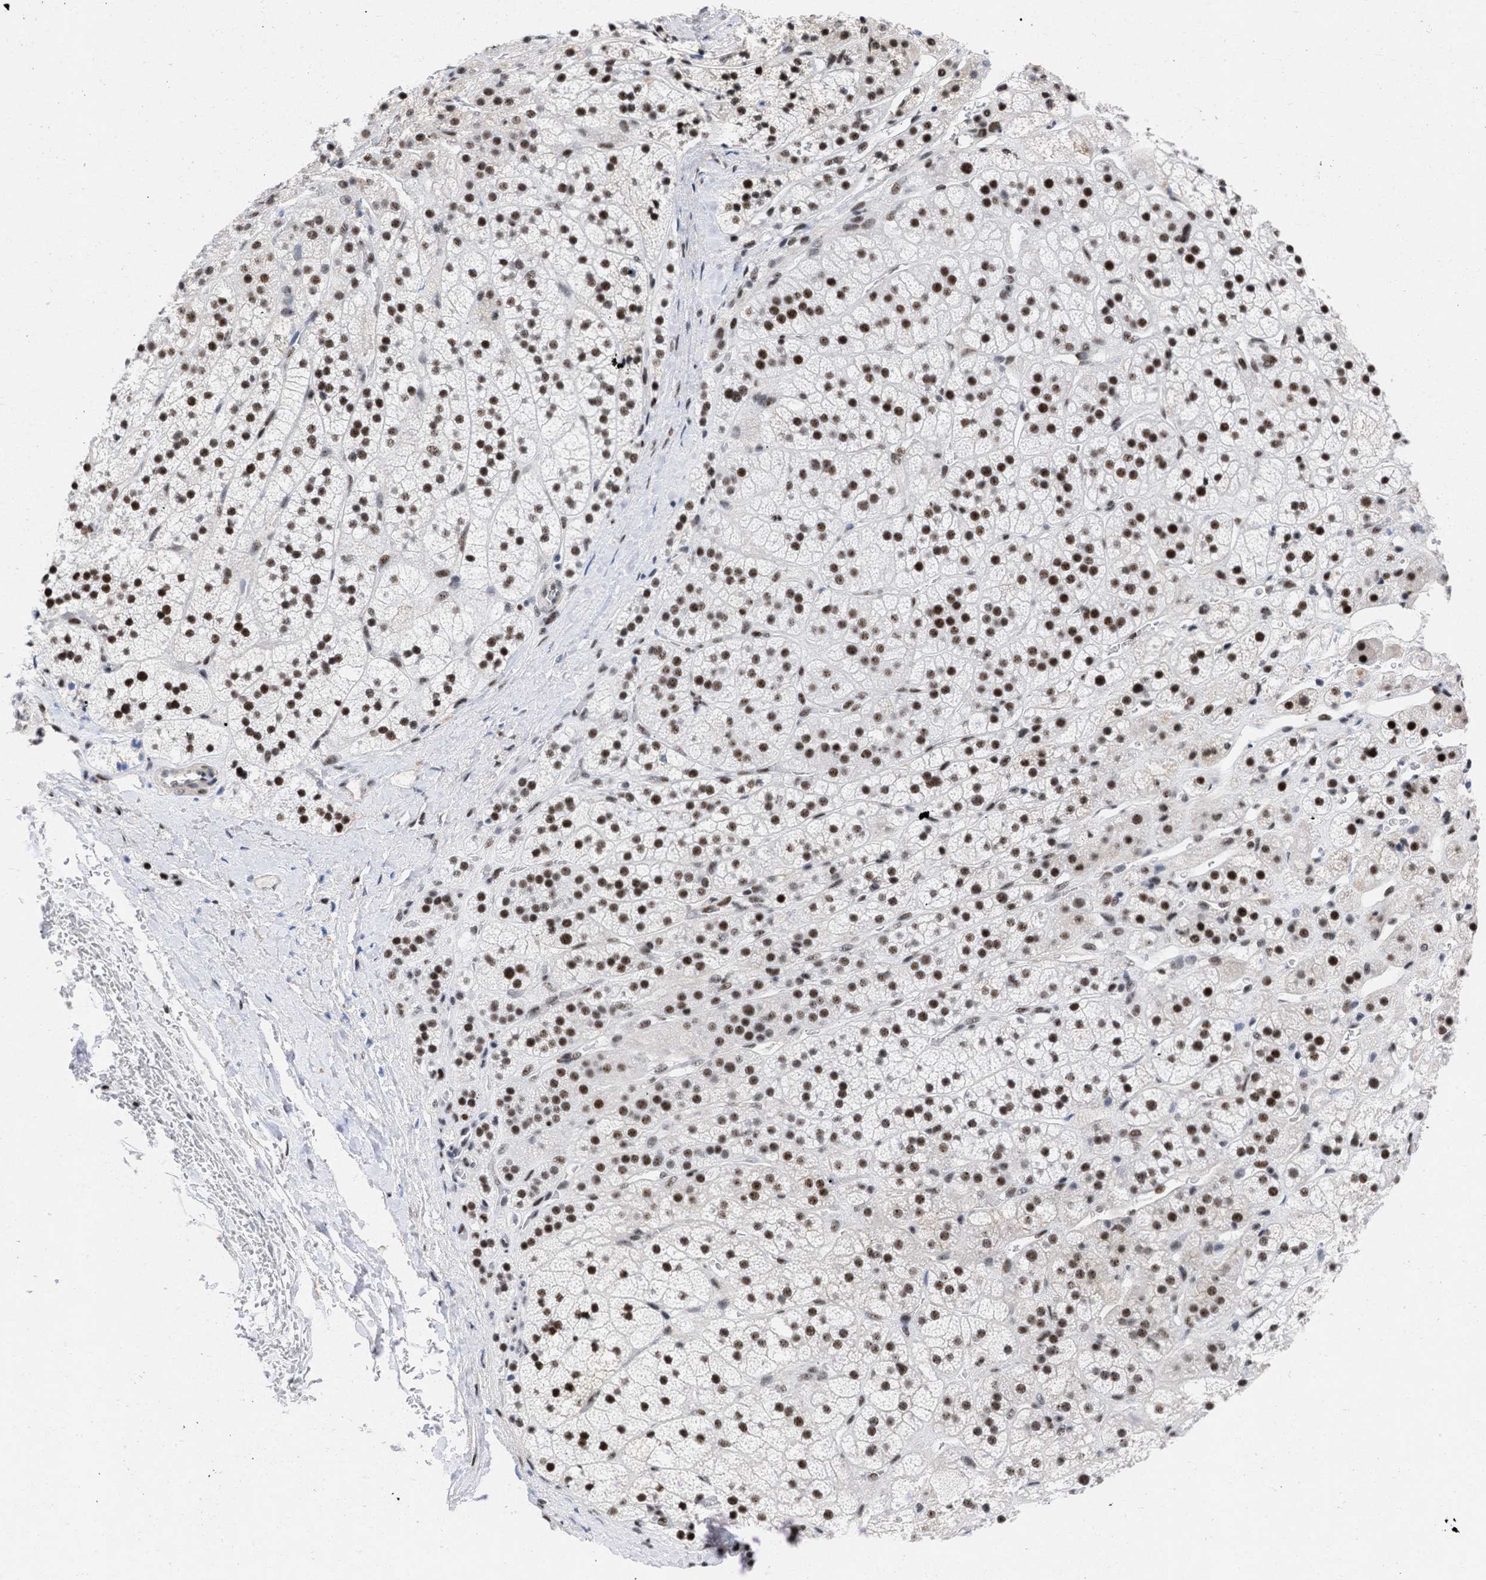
{"staining": {"intensity": "strong", "quantity": ">75%", "location": "nuclear"}, "tissue": "adrenal gland", "cell_type": "Glandular cells", "image_type": "normal", "snomed": [{"axis": "morphology", "description": "Normal tissue, NOS"}, {"axis": "topography", "description": "Adrenal gland"}], "caption": "Glandular cells show high levels of strong nuclear expression in approximately >75% of cells in benign human adrenal gland.", "gene": "DDX41", "patient": {"sex": "male", "age": 56}}